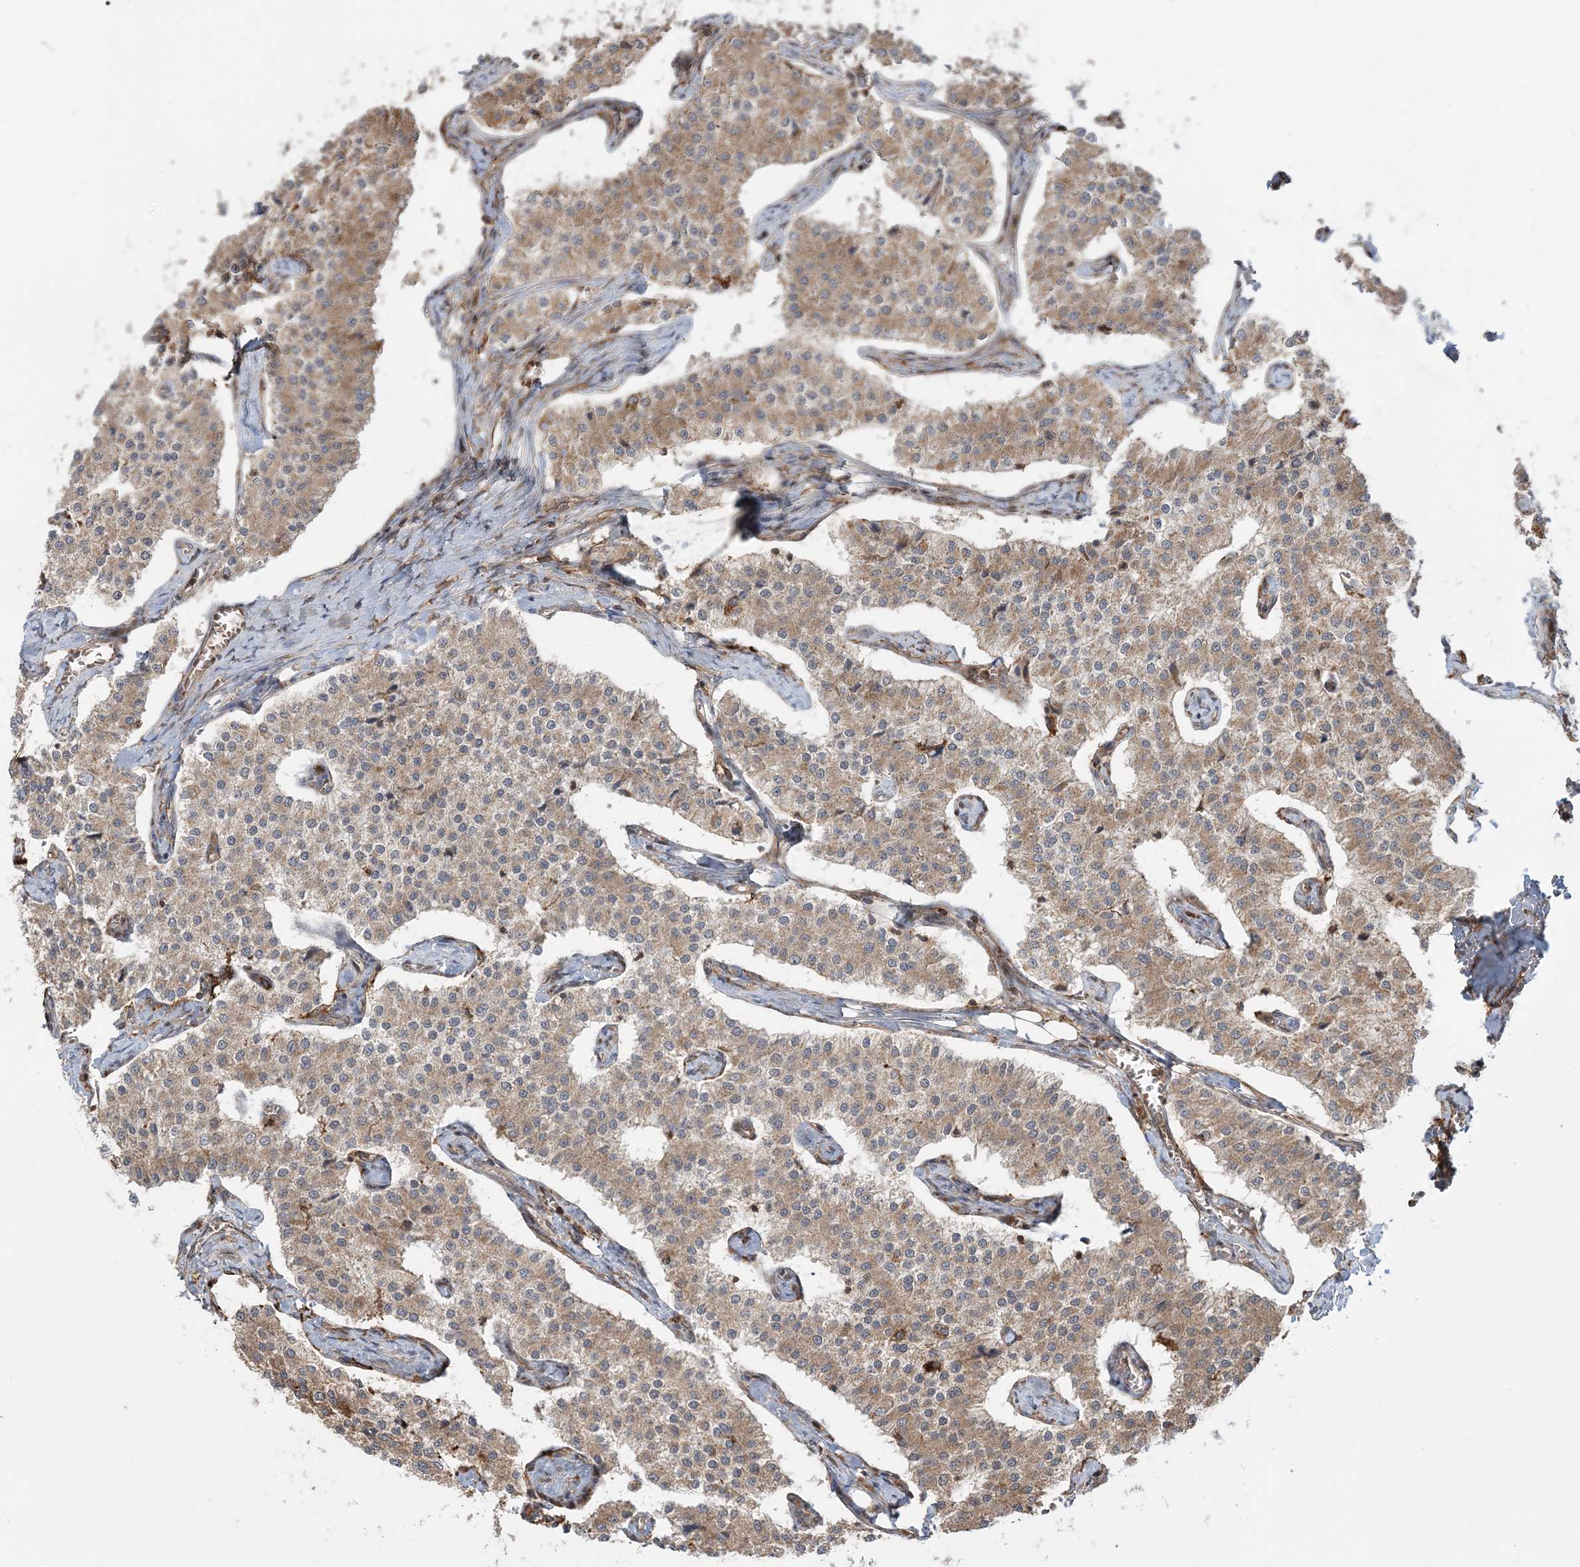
{"staining": {"intensity": "moderate", "quantity": ">75%", "location": "cytoplasmic/membranous"}, "tissue": "carcinoid", "cell_type": "Tumor cells", "image_type": "cancer", "snomed": [{"axis": "morphology", "description": "Carcinoid, malignant, NOS"}, {"axis": "topography", "description": "Colon"}], "caption": "High-magnification brightfield microscopy of carcinoid (malignant) stained with DAB (brown) and counterstained with hematoxylin (blue). tumor cells exhibit moderate cytoplasmic/membranous expression is present in about>75% of cells. The staining was performed using DAB (3,3'-diaminobenzidine), with brown indicating positive protein expression. Nuclei are stained blue with hematoxylin.", "gene": "LRPPRC", "patient": {"sex": "female", "age": 52}}